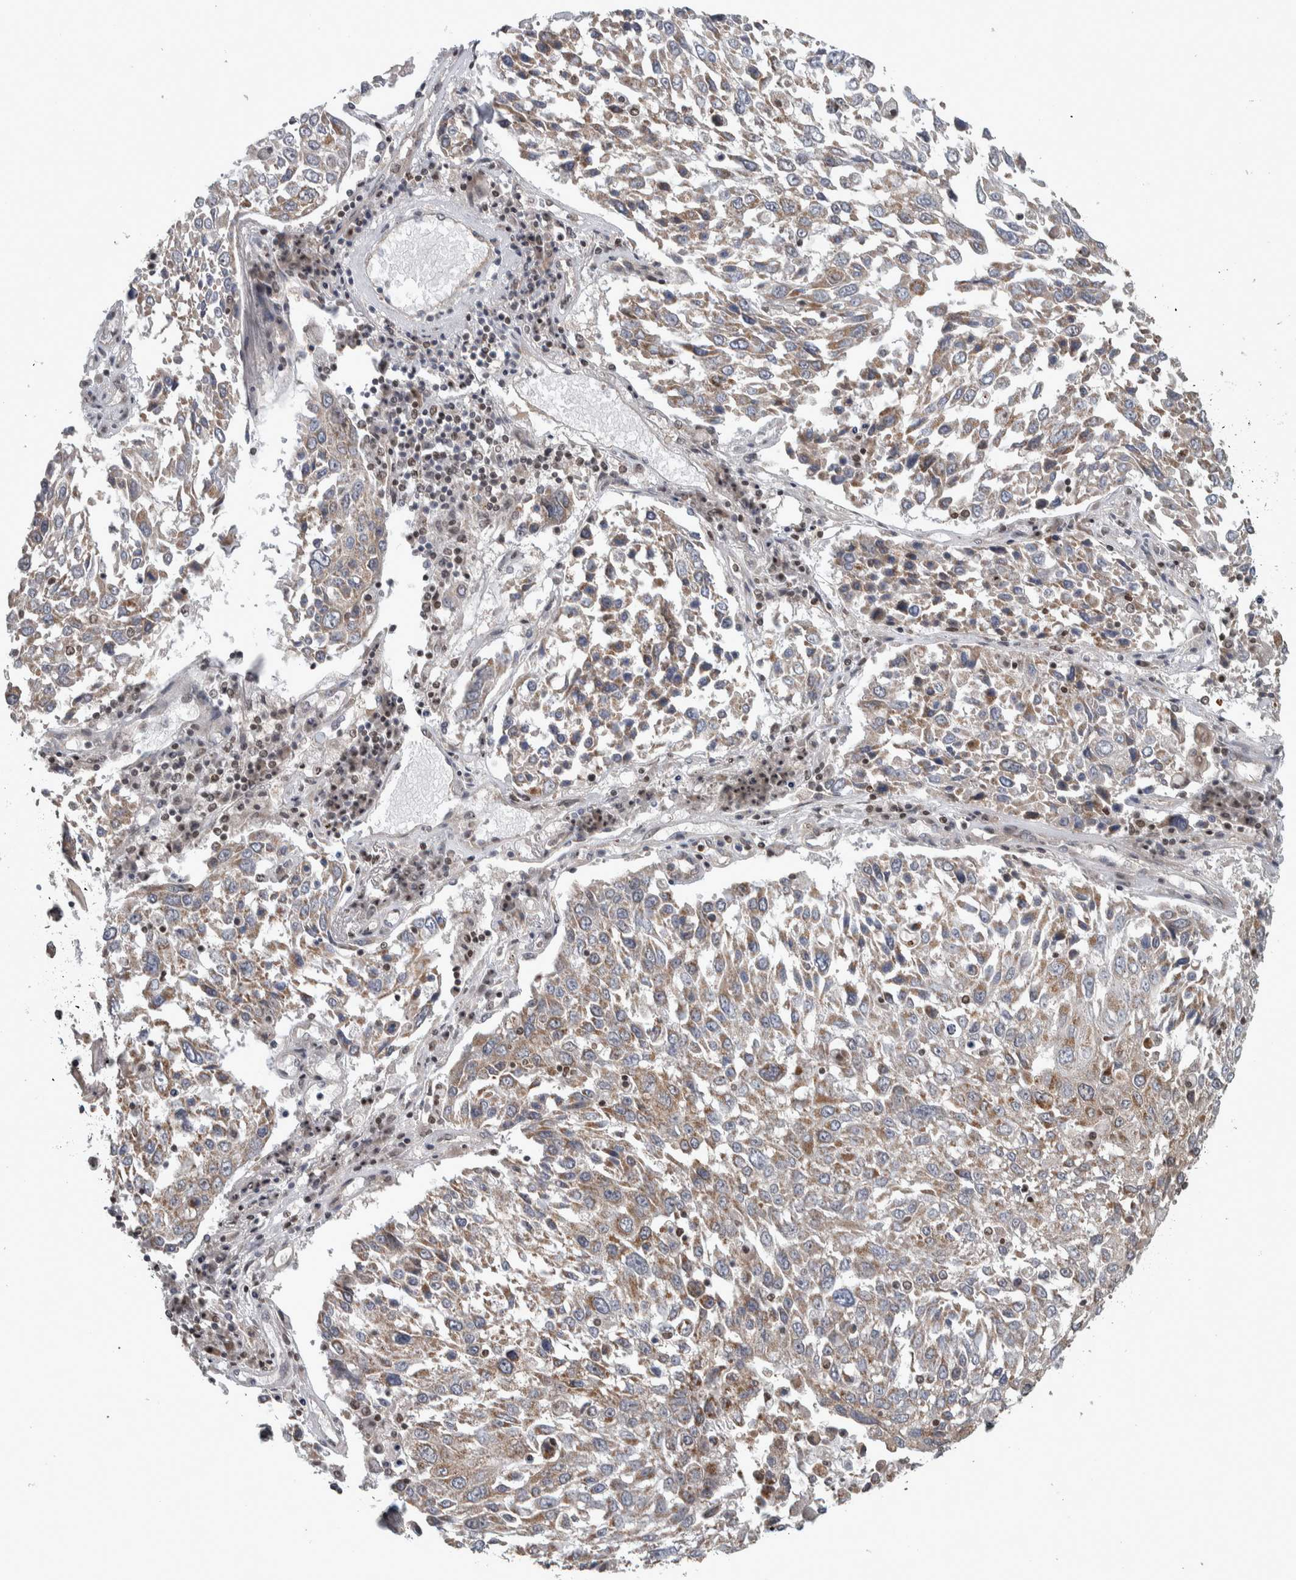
{"staining": {"intensity": "weak", "quantity": ">75%", "location": "cytoplasmic/membranous"}, "tissue": "lung cancer", "cell_type": "Tumor cells", "image_type": "cancer", "snomed": [{"axis": "morphology", "description": "Squamous cell carcinoma, NOS"}, {"axis": "topography", "description": "Lung"}], "caption": "Immunohistochemical staining of squamous cell carcinoma (lung) displays weak cytoplasmic/membranous protein staining in approximately >75% of tumor cells.", "gene": "CWC27", "patient": {"sex": "male", "age": 65}}